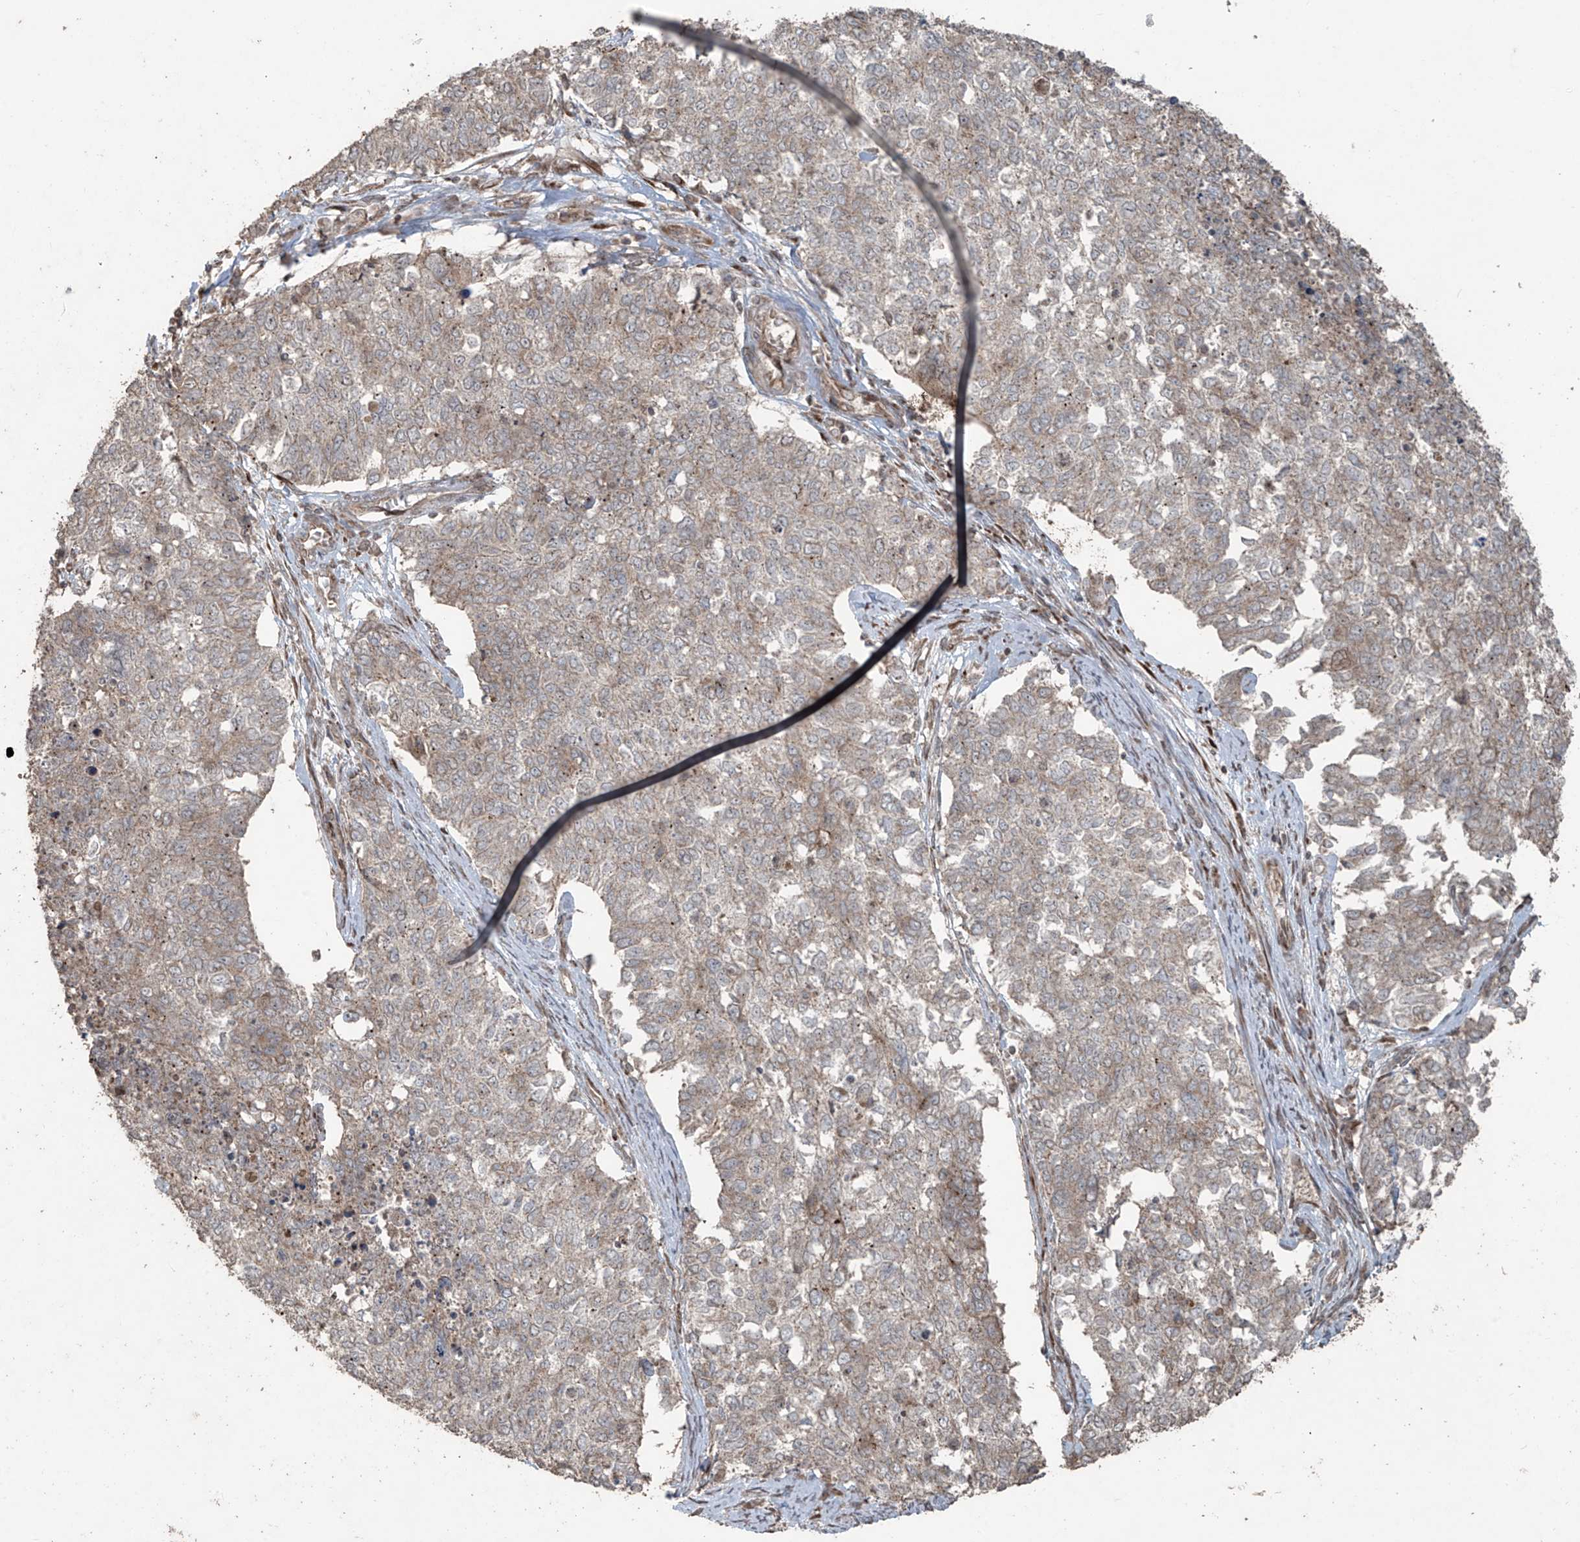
{"staining": {"intensity": "weak", "quantity": "<25%", "location": "cytoplasmic/membranous"}, "tissue": "cervical cancer", "cell_type": "Tumor cells", "image_type": "cancer", "snomed": [{"axis": "morphology", "description": "Squamous cell carcinoma, NOS"}, {"axis": "topography", "description": "Cervix"}], "caption": "Immunohistochemistry (IHC) micrograph of cervical squamous cell carcinoma stained for a protein (brown), which shows no expression in tumor cells. (IHC, brightfield microscopy, high magnification).", "gene": "PGPEP1", "patient": {"sex": "female", "age": 63}}